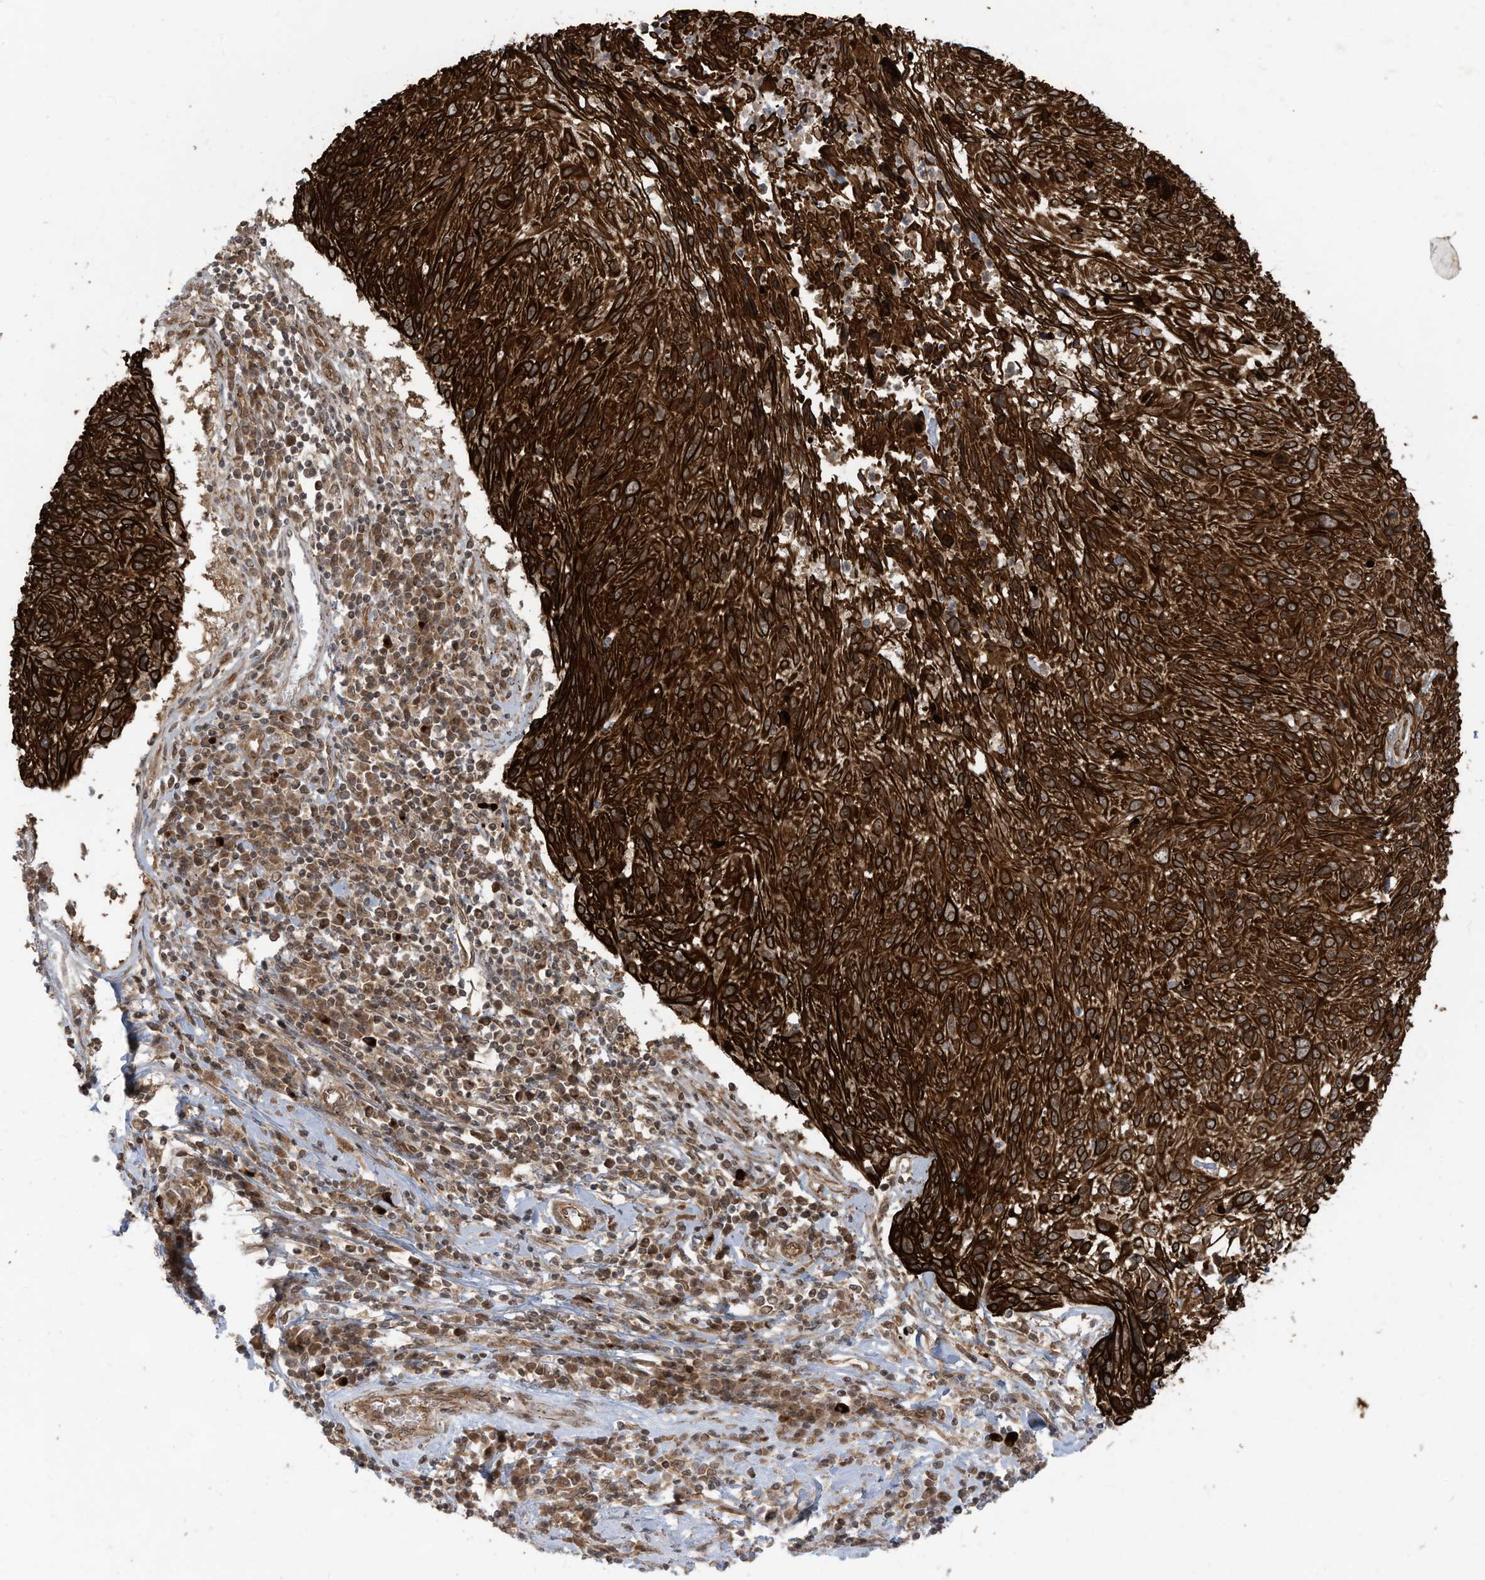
{"staining": {"intensity": "strong", "quantity": ">75%", "location": "cytoplasmic/membranous"}, "tissue": "cervical cancer", "cell_type": "Tumor cells", "image_type": "cancer", "snomed": [{"axis": "morphology", "description": "Squamous cell carcinoma, NOS"}, {"axis": "topography", "description": "Cervix"}], "caption": "A histopathology image showing strong cytoplasmic/membranous positivity in approximately >75% of tumor cells in cervical squamous cell carcinoma, as visualized by brown immunohistochemical staining.", "gene": "TRIM67", "patient": {"sex": "female", "age": 51}}